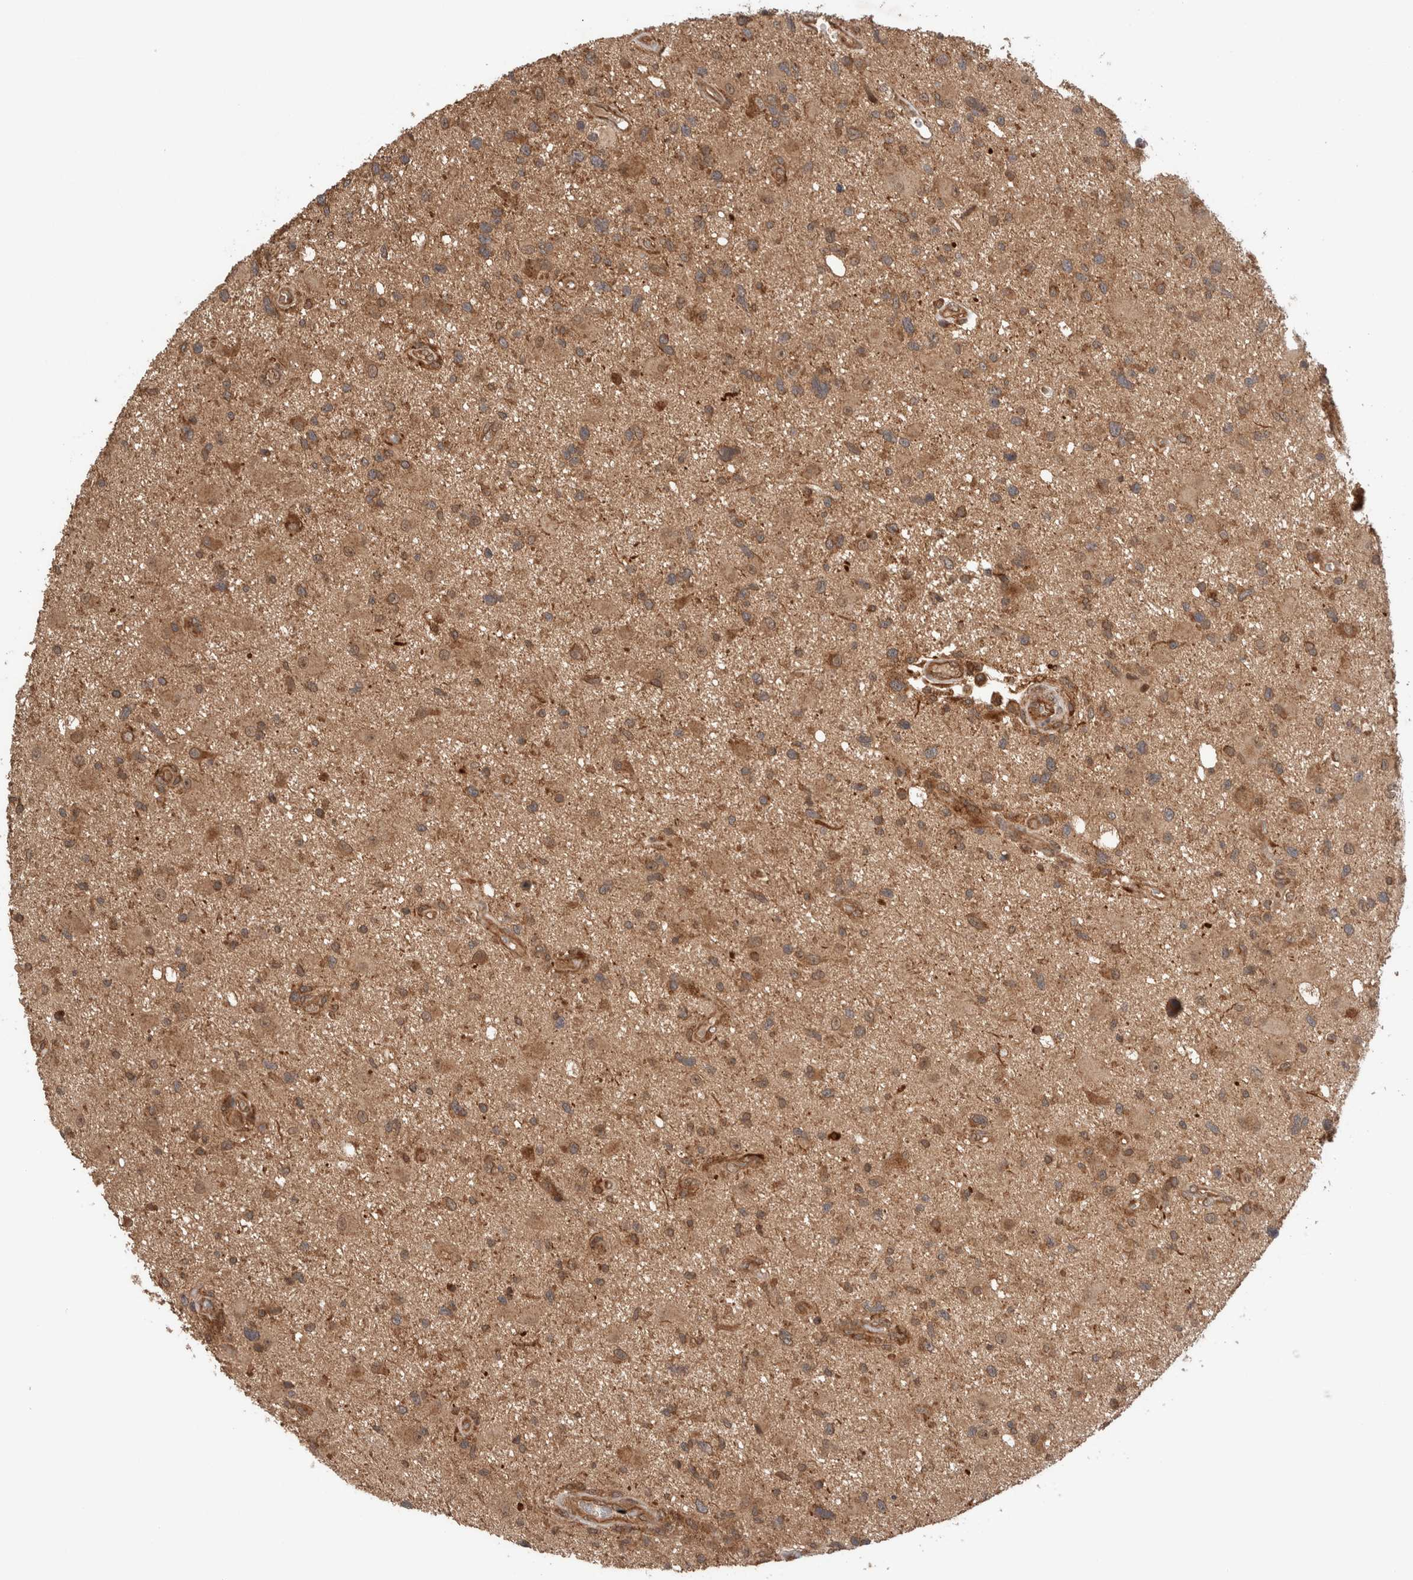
{"staining": {"intensity": "moderate", "quantity": ">75%", "location": "cytoplasmic/membranous"}, "tissue": "glioma", "cell_type": "Tumor cells", "image_type": "cancer", "snomed": [{"axis": "morphology", "description": "Glioma, malignant, High grade"}, {"axis": "topography", "description": "Brain"}], "caption": "An IHC histopathology image of neoplastic tissue is shown. Protein staining in brown labels moderate cytoplasmic/membranous positivity in malignant glioma (high-grade) within tumor cells.", "gene": "SIKE1", "patient": {"sex": "male", "age": 33}}